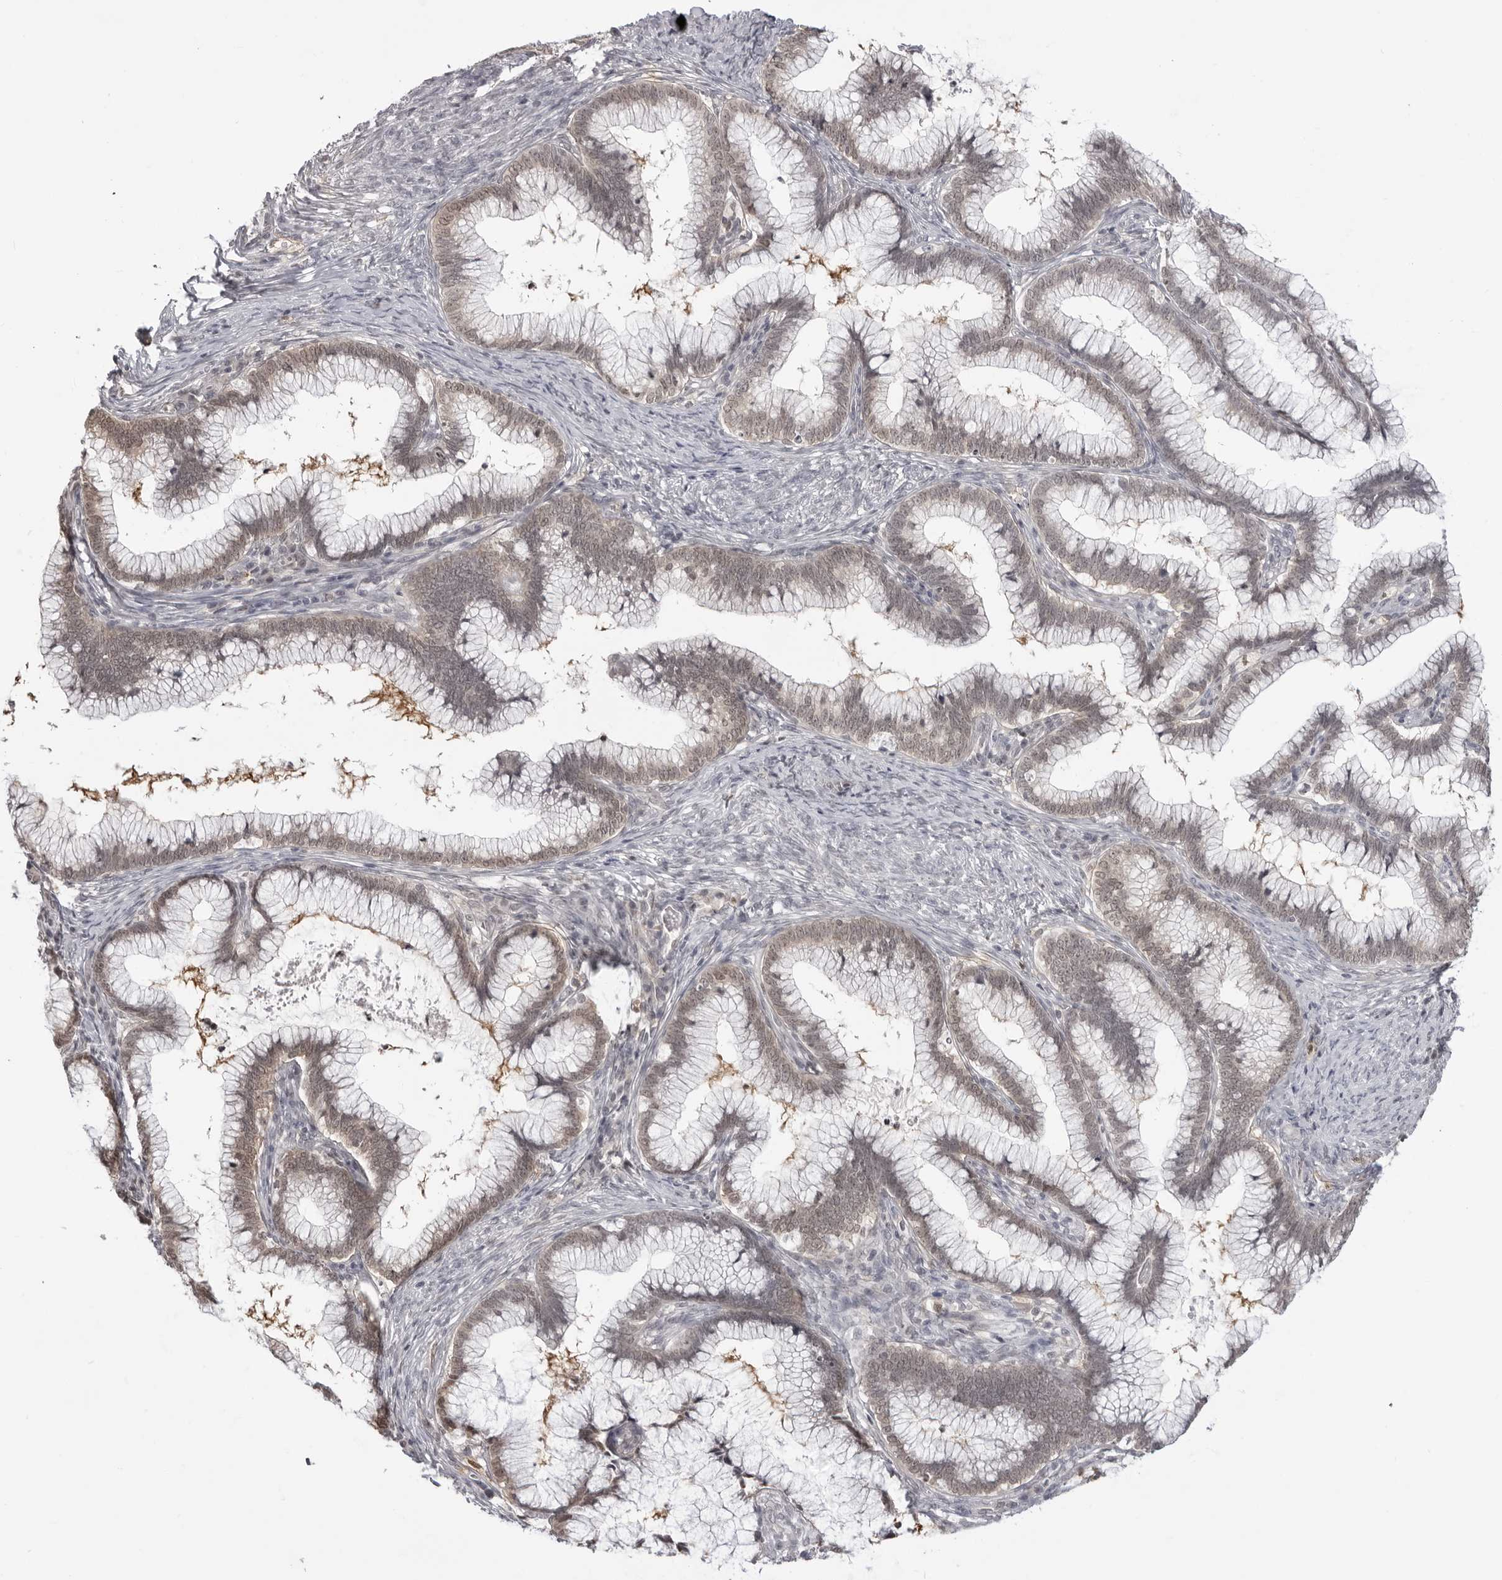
{"staining": {"intensity": "weak", "quantity": ">75%", "location": "nuclear"}, "tissue": "cervical cancer", "cell_type": "Tumor cells", "image_type": "cancer", "snomed": [{"axis": "morphology", "description": "Adenocarcinoma, NOS"}, {"axis": "topography", "description": "Cervix"}], "caption": "Protein staining by IHC reveals weak nuclear positivity in about >75% of tumor cells in cervical cancer (adenocarcinoma).", "gene": "SRGAP2", "patient": {"sex": "female", "age": 36}}